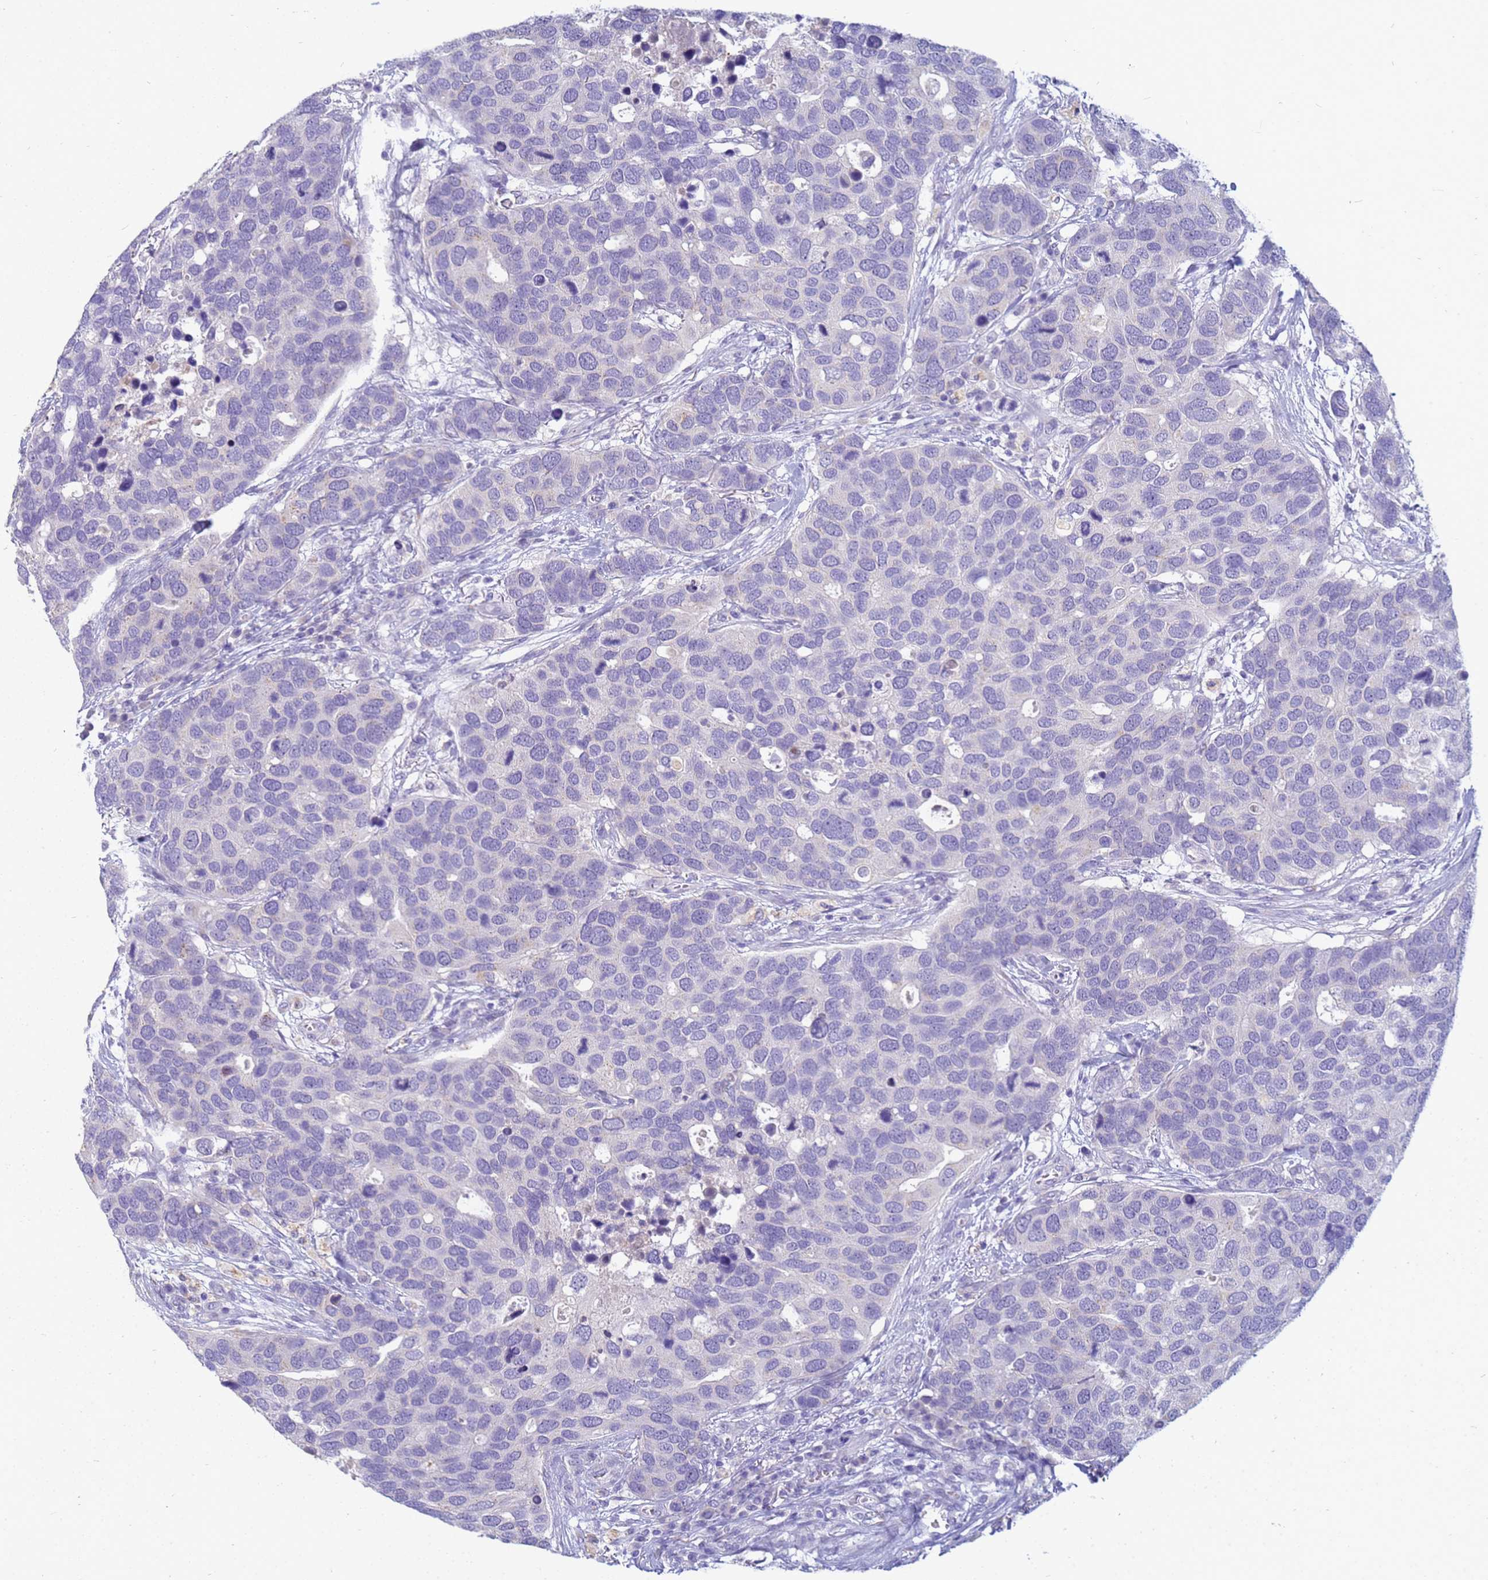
{"staining": {"intensity": "negative", "quantity": "none", "location": "none"}, "tissue": "breast cancer", "cell_type": "Tumor cells", "image_type": "cancer", "snomed": [{"axis": "morphology", "description": "Duct carcinoma"}, {"axis": "topography", "description": "Breast"}], "caption": "DAB (3,3'-diaminobenzidine) immunohistochemical staining of human breast invasive ductal carcinoma exhibits no significant staining in tumor cells.", "gene": "B3GNT8", "patient": {"sex": "female", "age": 83}}